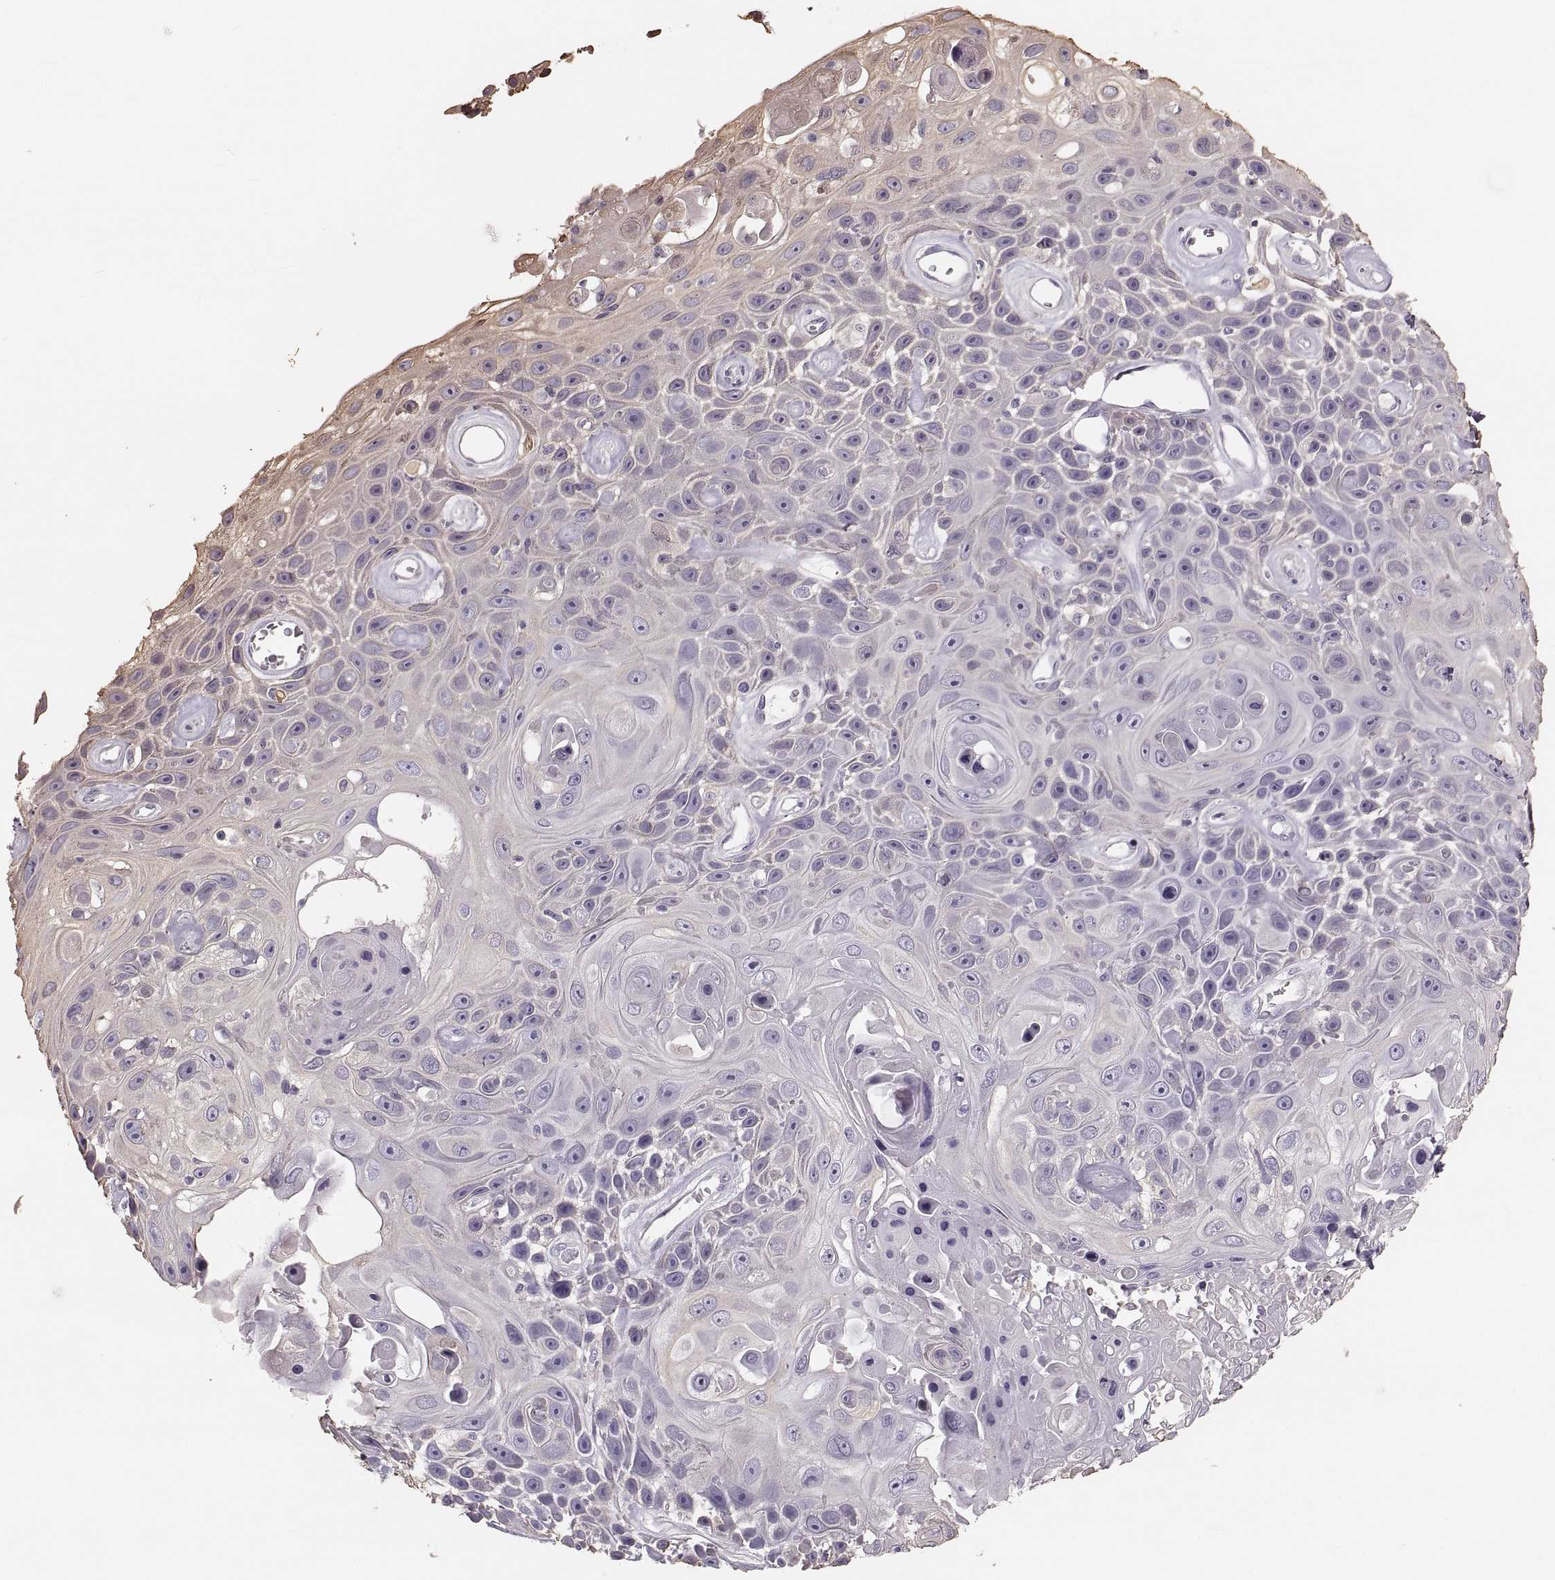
{"staining": {"intensity": "negative", "quantity": "none", "location": "none"}, "tissue": "skin cancer", "cell_type": "Tumor cells", "image_type": "cancer", "snomed": [{"axis": "morphology", "description": "Squamous cell carcinoma, NOS"}, {"axis": "topography", "description": "Skin"}], "caption": "An image of human skin squamous cell carcinoma is negative for staining in tumor cells. The staining was performed using DAB to visualize the protein expression in brown, while the nuclei were stained in blue with hematoxylin (Magnification: 20x).", "gene": "RUNDC3A", "patient": {"sex": "male", "age": 82}}